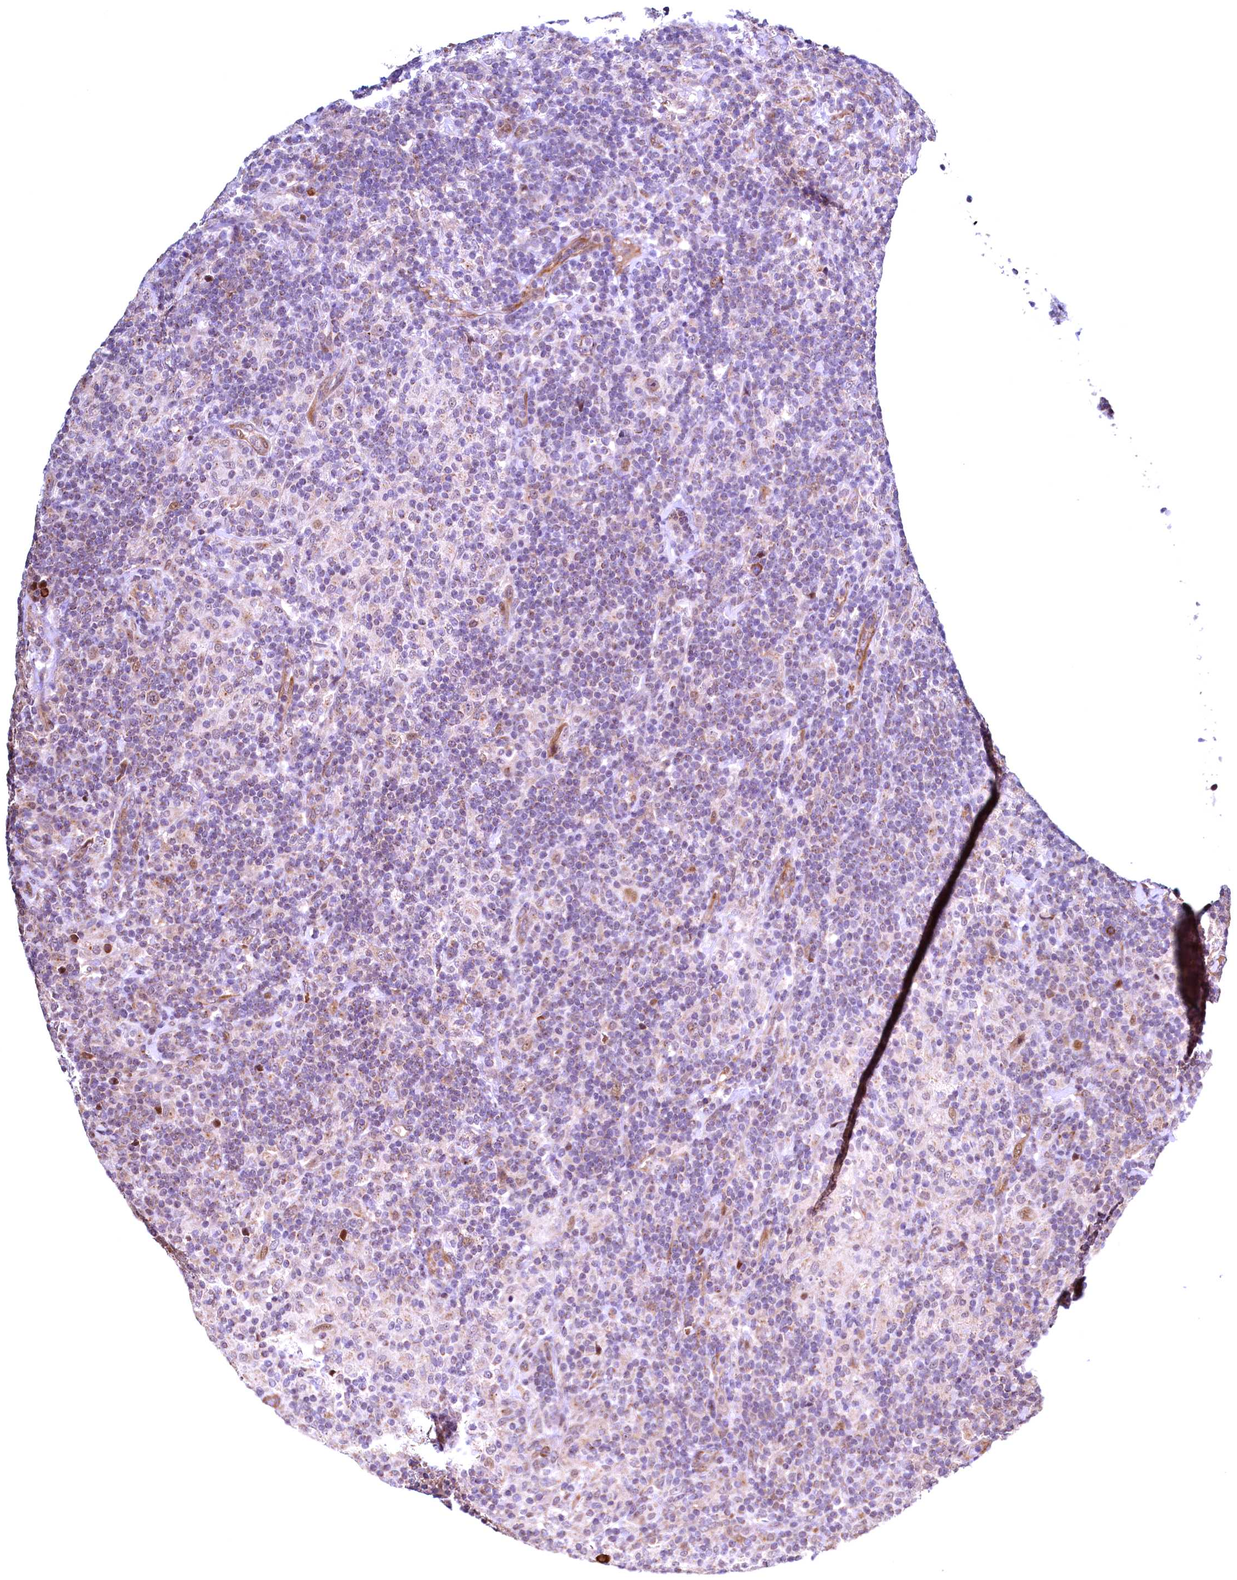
{"staining": {"intensity": "weak", "quantity": "25%-75%", "location": "cytoplasmic/membranous,nuclear"}, "tissue": "lymphoma", "cell_type": "Tumor cells", "image_type": "cancer", "snomed": [{"axis": "morphology", "description": "Hodgkin's disease, NOS"}, {"axis": "topography", "description": "Lymph node"}], "caption": "Tumor cells display low levels of weak cytoplasmic/membranous and nuclear expression in approximately 25%-75% of cells in Hodgkin's disease. (brown staining indicates protein expression, while blue staining denotes nuclei).", "gene": "RBFA", "patient": {"sex": "male", "age": 70}}